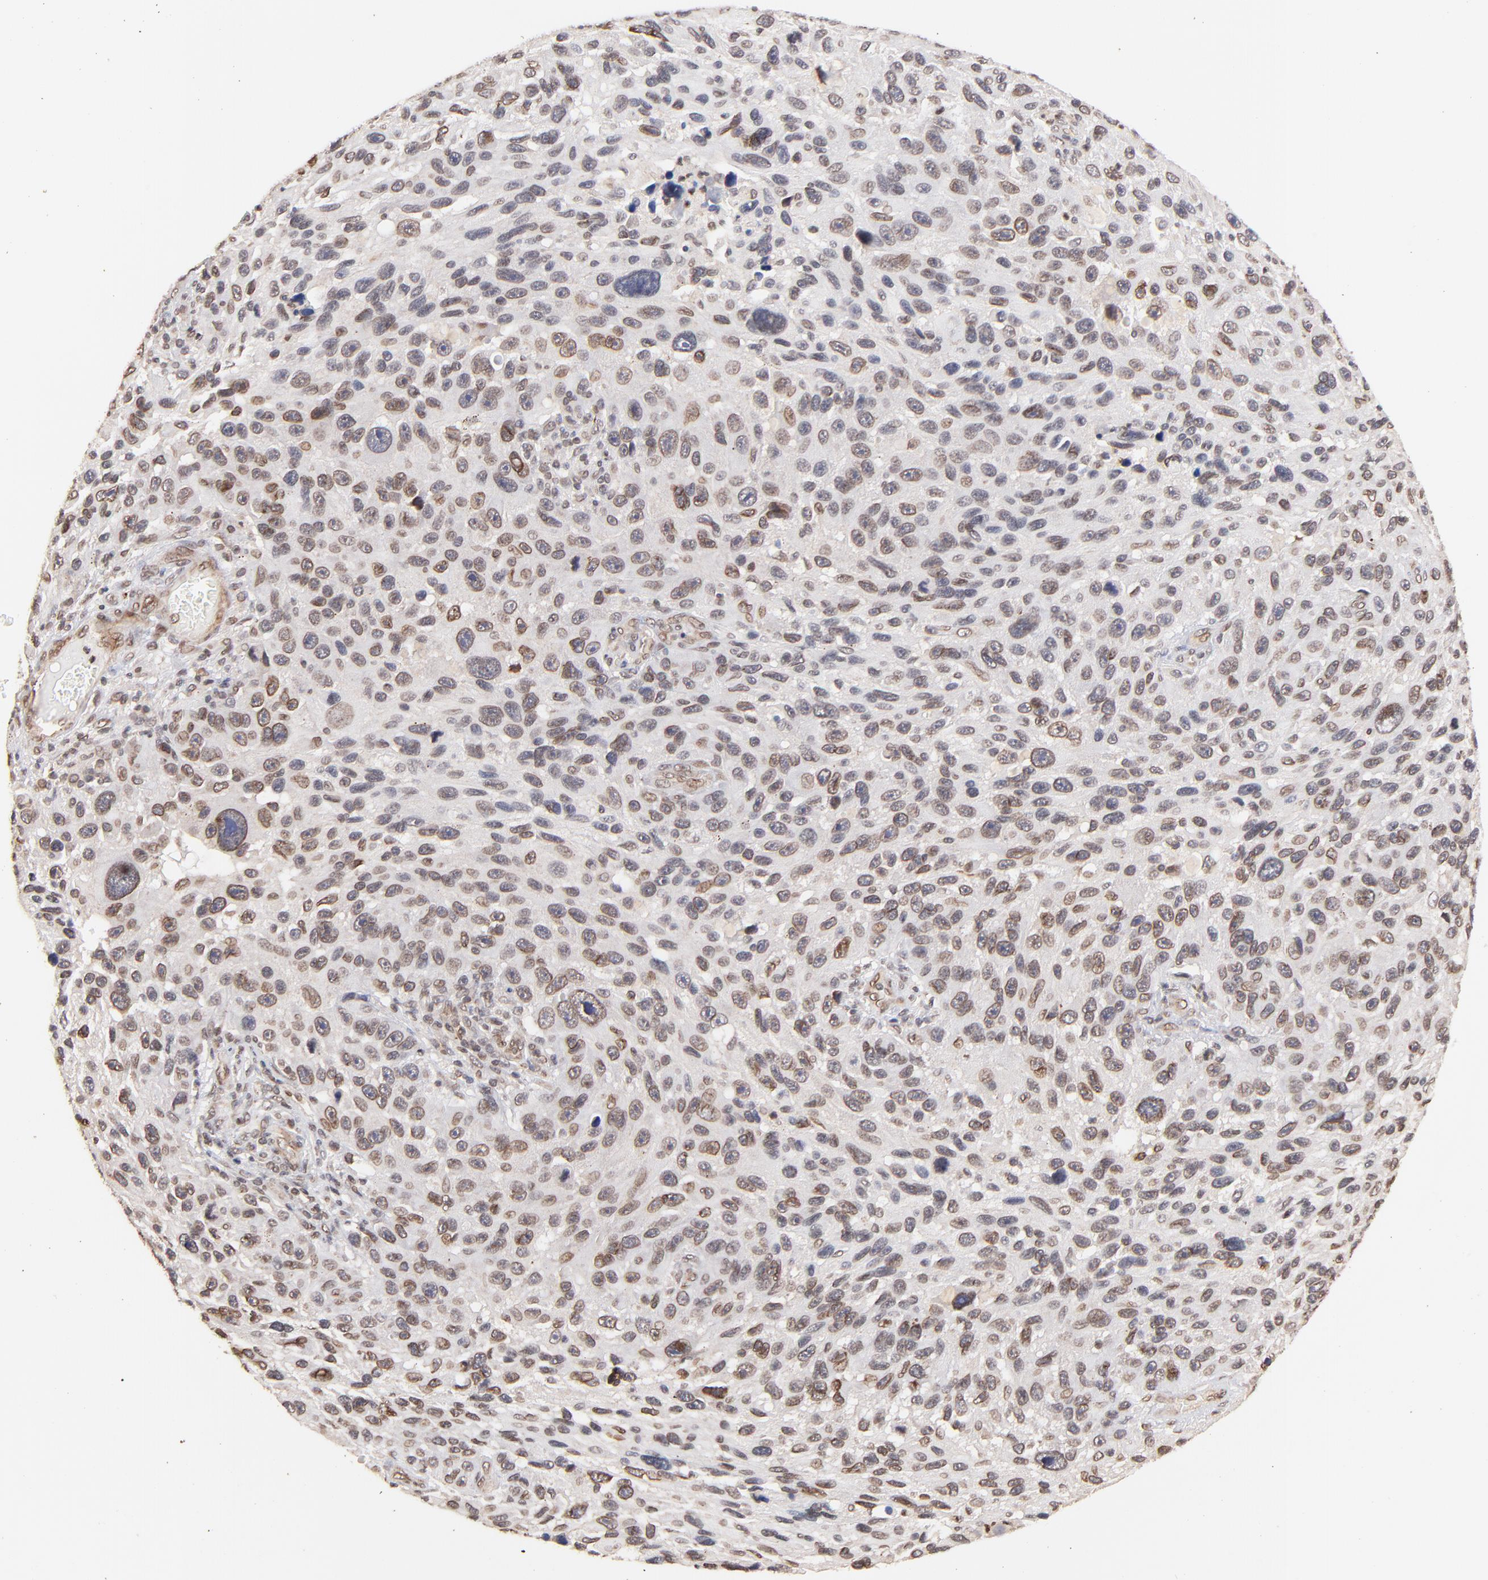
{"staining": {"intensity": "weak", "quantity": "25%-75%", "location": "cytoplasmic/membranous,nuclear"}, "tissue": "melanoma", "cell_type": "Tumor cells", "image_type": "cancer", "snomed": [{"axis": "morphology", "description": "Malignant melanoma, NOS"}, {"axis": "topography", "description": "Skin"}], "caption": "DAB immunohistochemical staining of human melanoma exhibits weak cytoplasmic/membranous and nuclear protein expression in approximately 25%-75% of tumor cells.", "gene": "ZFP92", "patient": {"sex": "male", "age": 53}}